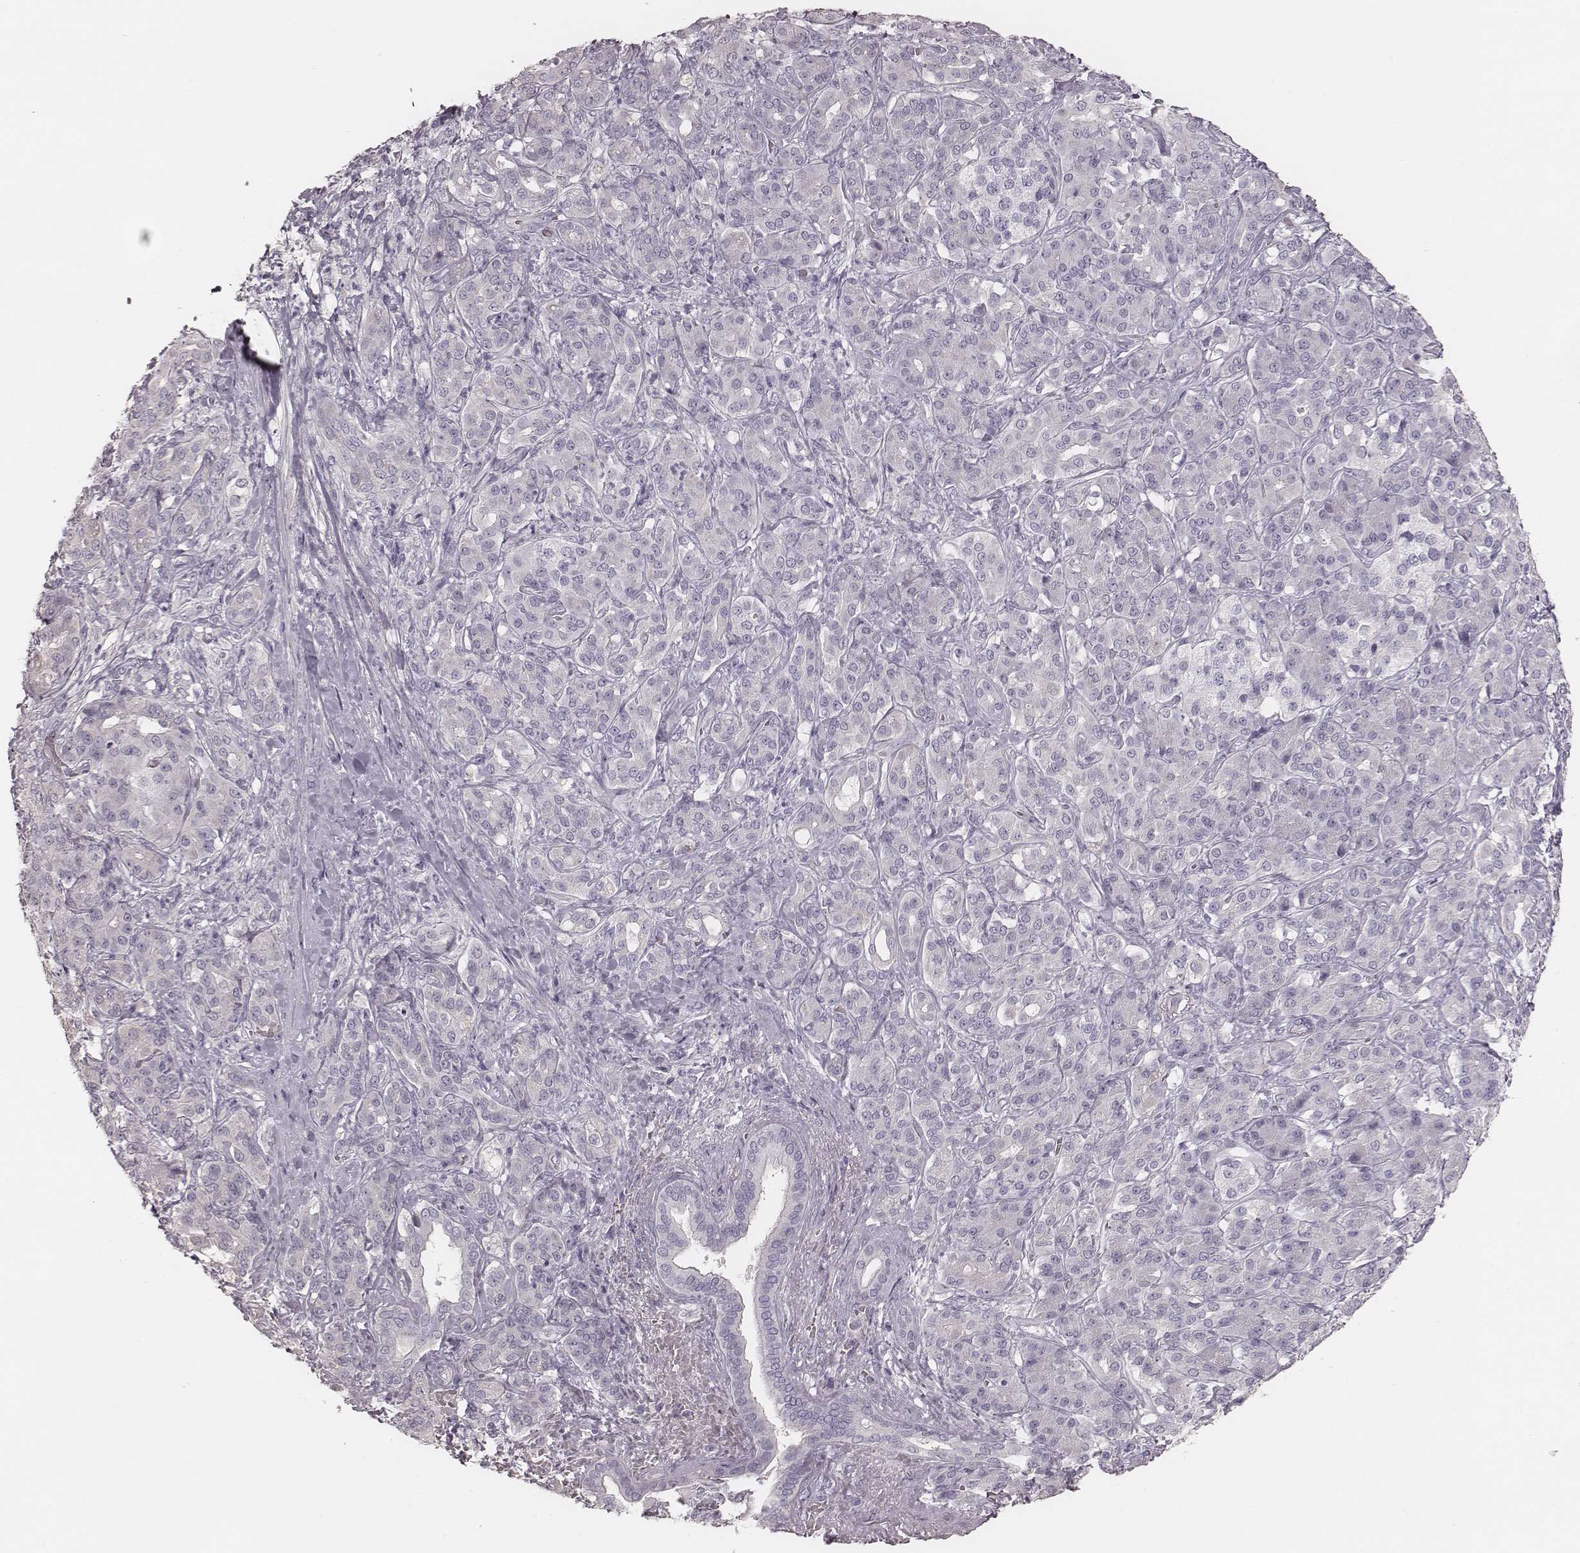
{"staining": {"intensity": "negative", "quantity": "none", "location": "none"}, "tissue": "pancreatic cancer", "cell_type": "Tumor cells", "image_type": "cancer", "snomed": [{"axis": "morphology", "description": "Normal tissue, NOS"}, {"axis": "morphology", "description": "Inflammation, NOS"}, {"axis": "morphology", "description": "Adenocarcinoma, NOS"}, {"axis": "topography", "description": "Pancreas"}], "caption": "Tumor cells are negative for brown protein staining in pancreatic adenocarcinoma. The staining was performed using DAB to visualize the protein expression in brown, while the nuclei were stained in blue with hematoxylin (Magnification: 20x).", "gene": "ZP4", "patient": {"sex": "male", "age": 57}}